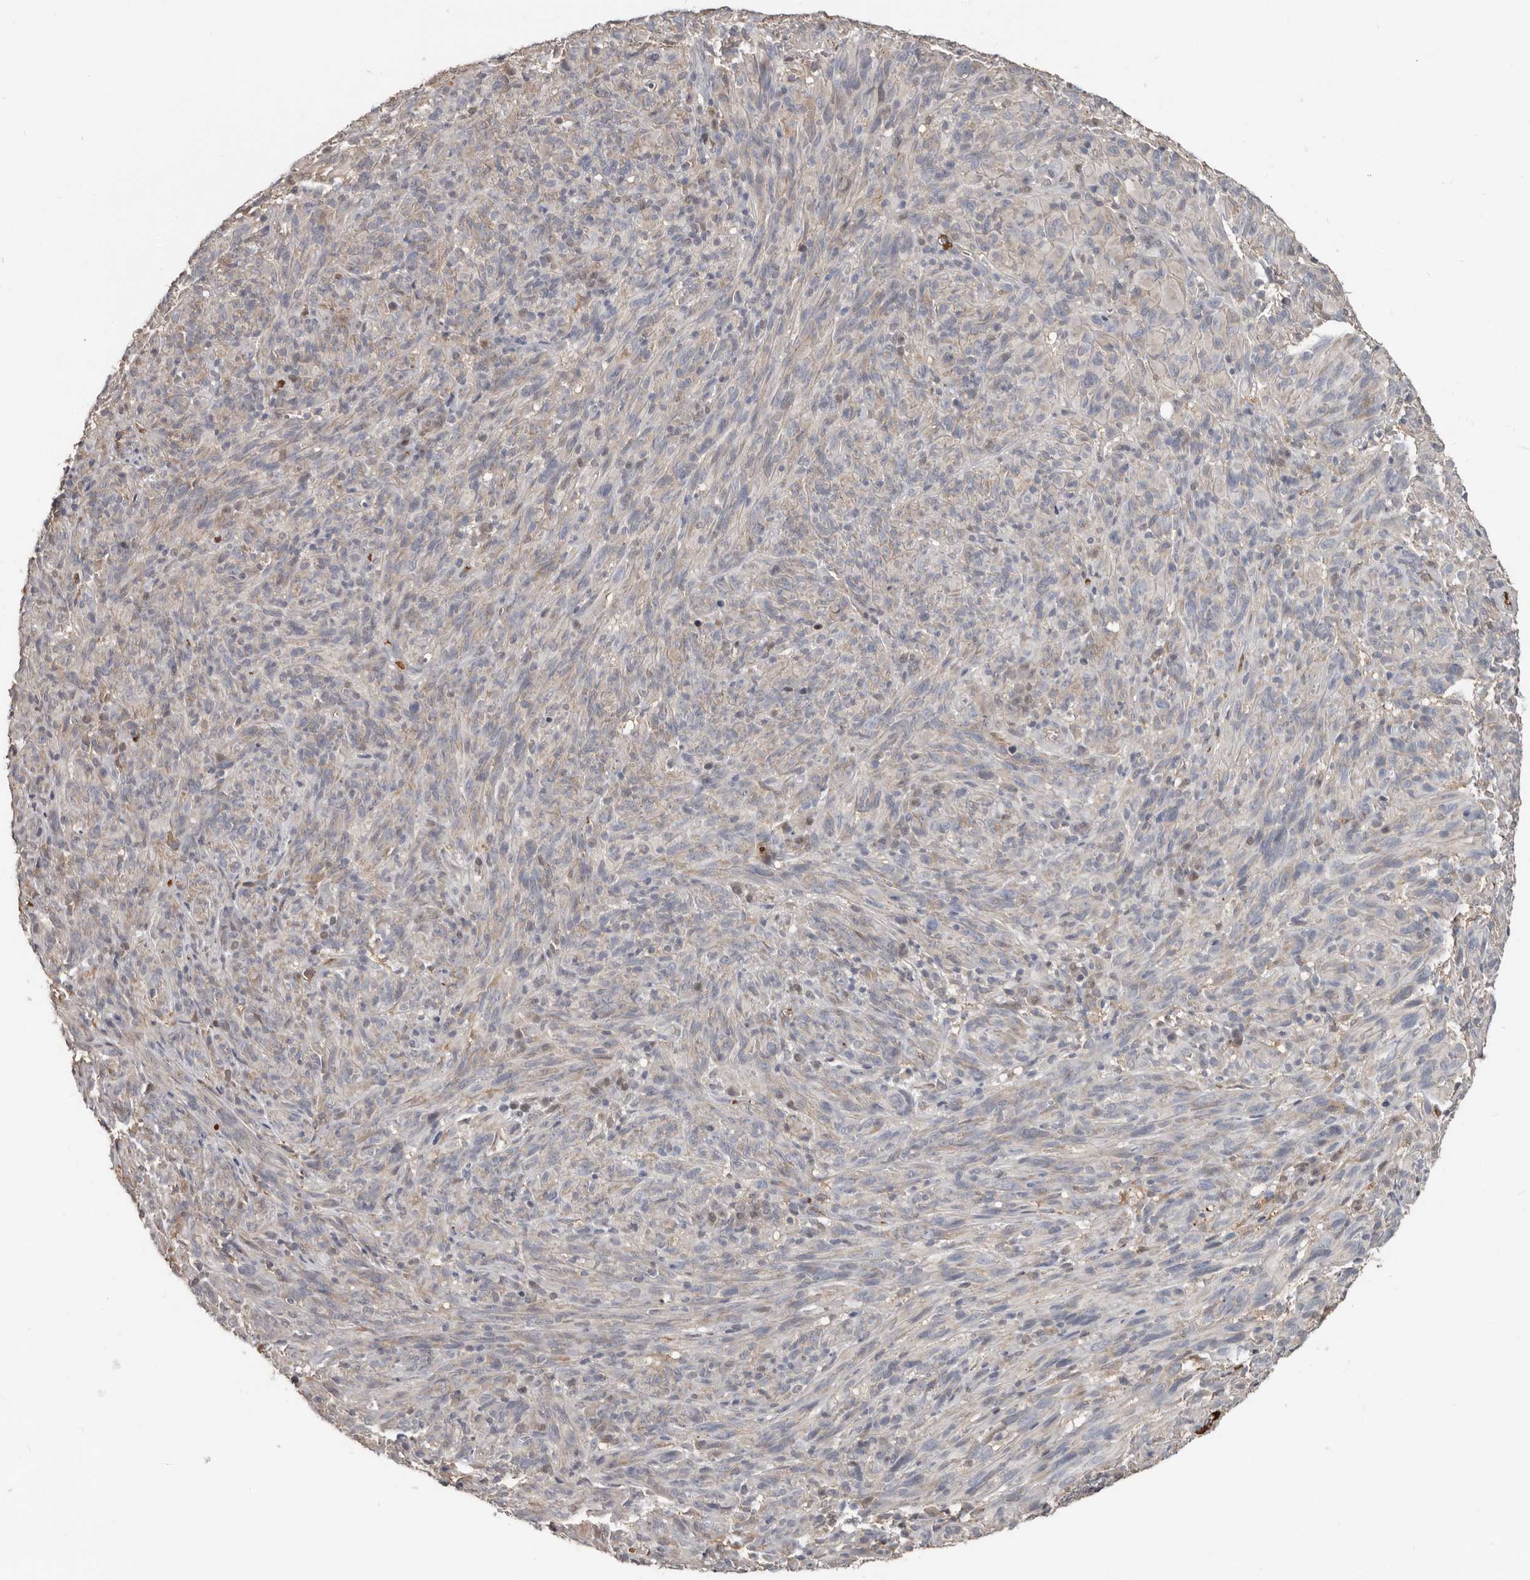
{"staining": {"intensity": "negative", "quantity": "none", "location": "none"}, "tissue": "melanoma", "cell_type": "Tumor cells", "image_type": "cancer", "snomed": [{"axis": "morphology", "description": "Malignant melanoma, NOS"}, {"axis": "topography", "description": "Skin of head"}], "caption": "This is an IHC micrograph of human melanoma. There is no positivity in tumor cells.", "gene": "LRGUK", "patient": {"sex": "male", "age": 96}}